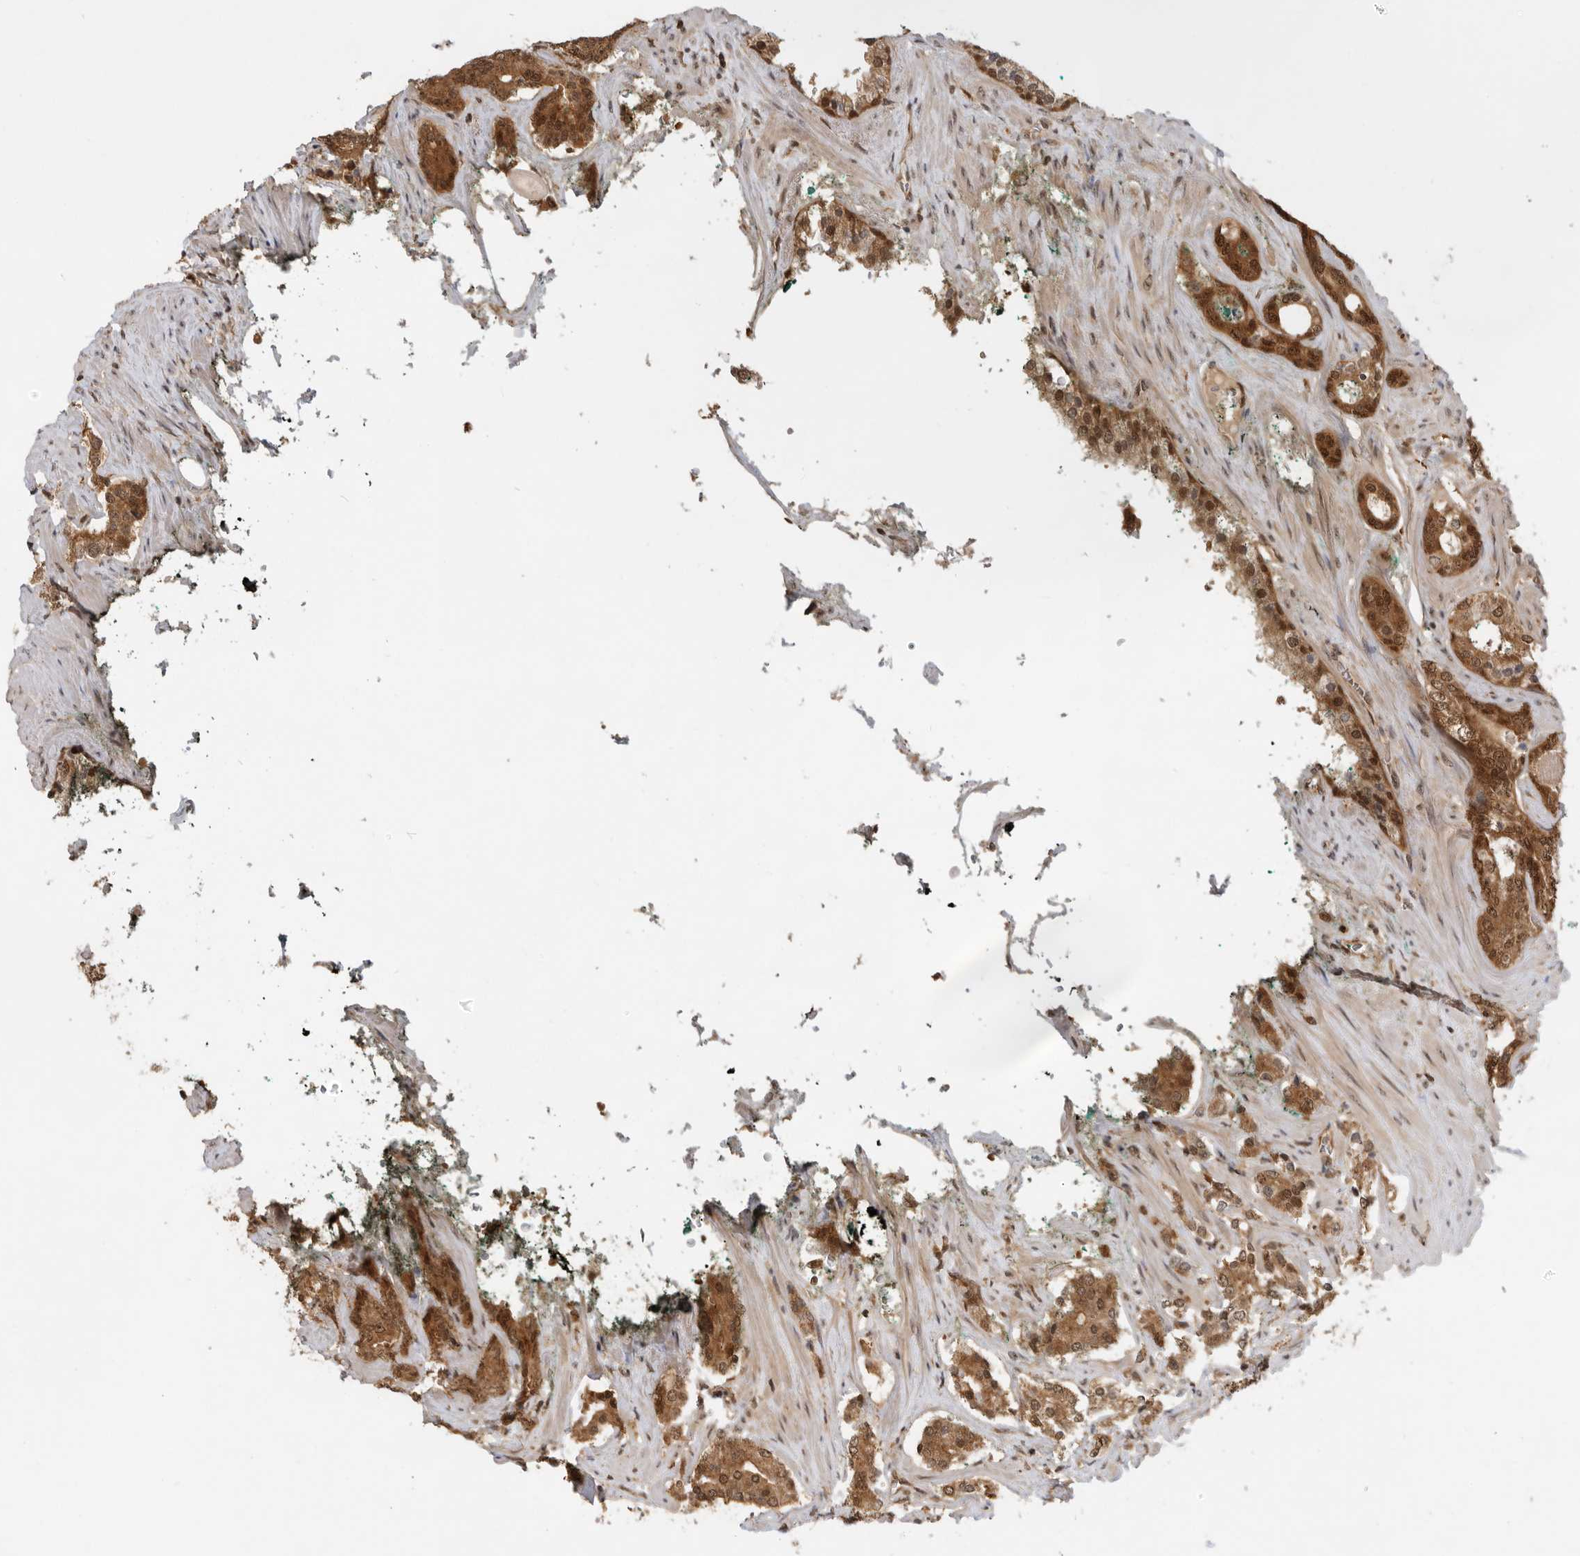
{"staining": {"intensity": "moderate", "quantity": ">75%", "location": "cytoplasmic/membranous,nuclear"}, "tissue": "prostate cancer", "cell_type": "Tumor cells", "image_type": "cancer", "snomed": [{"axis": "morphology", "description": "Adenocarcinoma, High grade"}, {"axis": "topography", "description": "Prostate"}], "caption": "The photomicrograph shows immunohistochemical staining of prostate cancer (adenocarcinoma (high-grade)). There is moderate cytoplasmic/membranous and nuclear positivity is appreciated in about >75% of tumor cells. (DAB (3,3'-diaminobenzidine) IHC with brightfield microscopy, high magnification).", "gene": "ADPRS", "patient": {"sex": "male", "age": 71}}